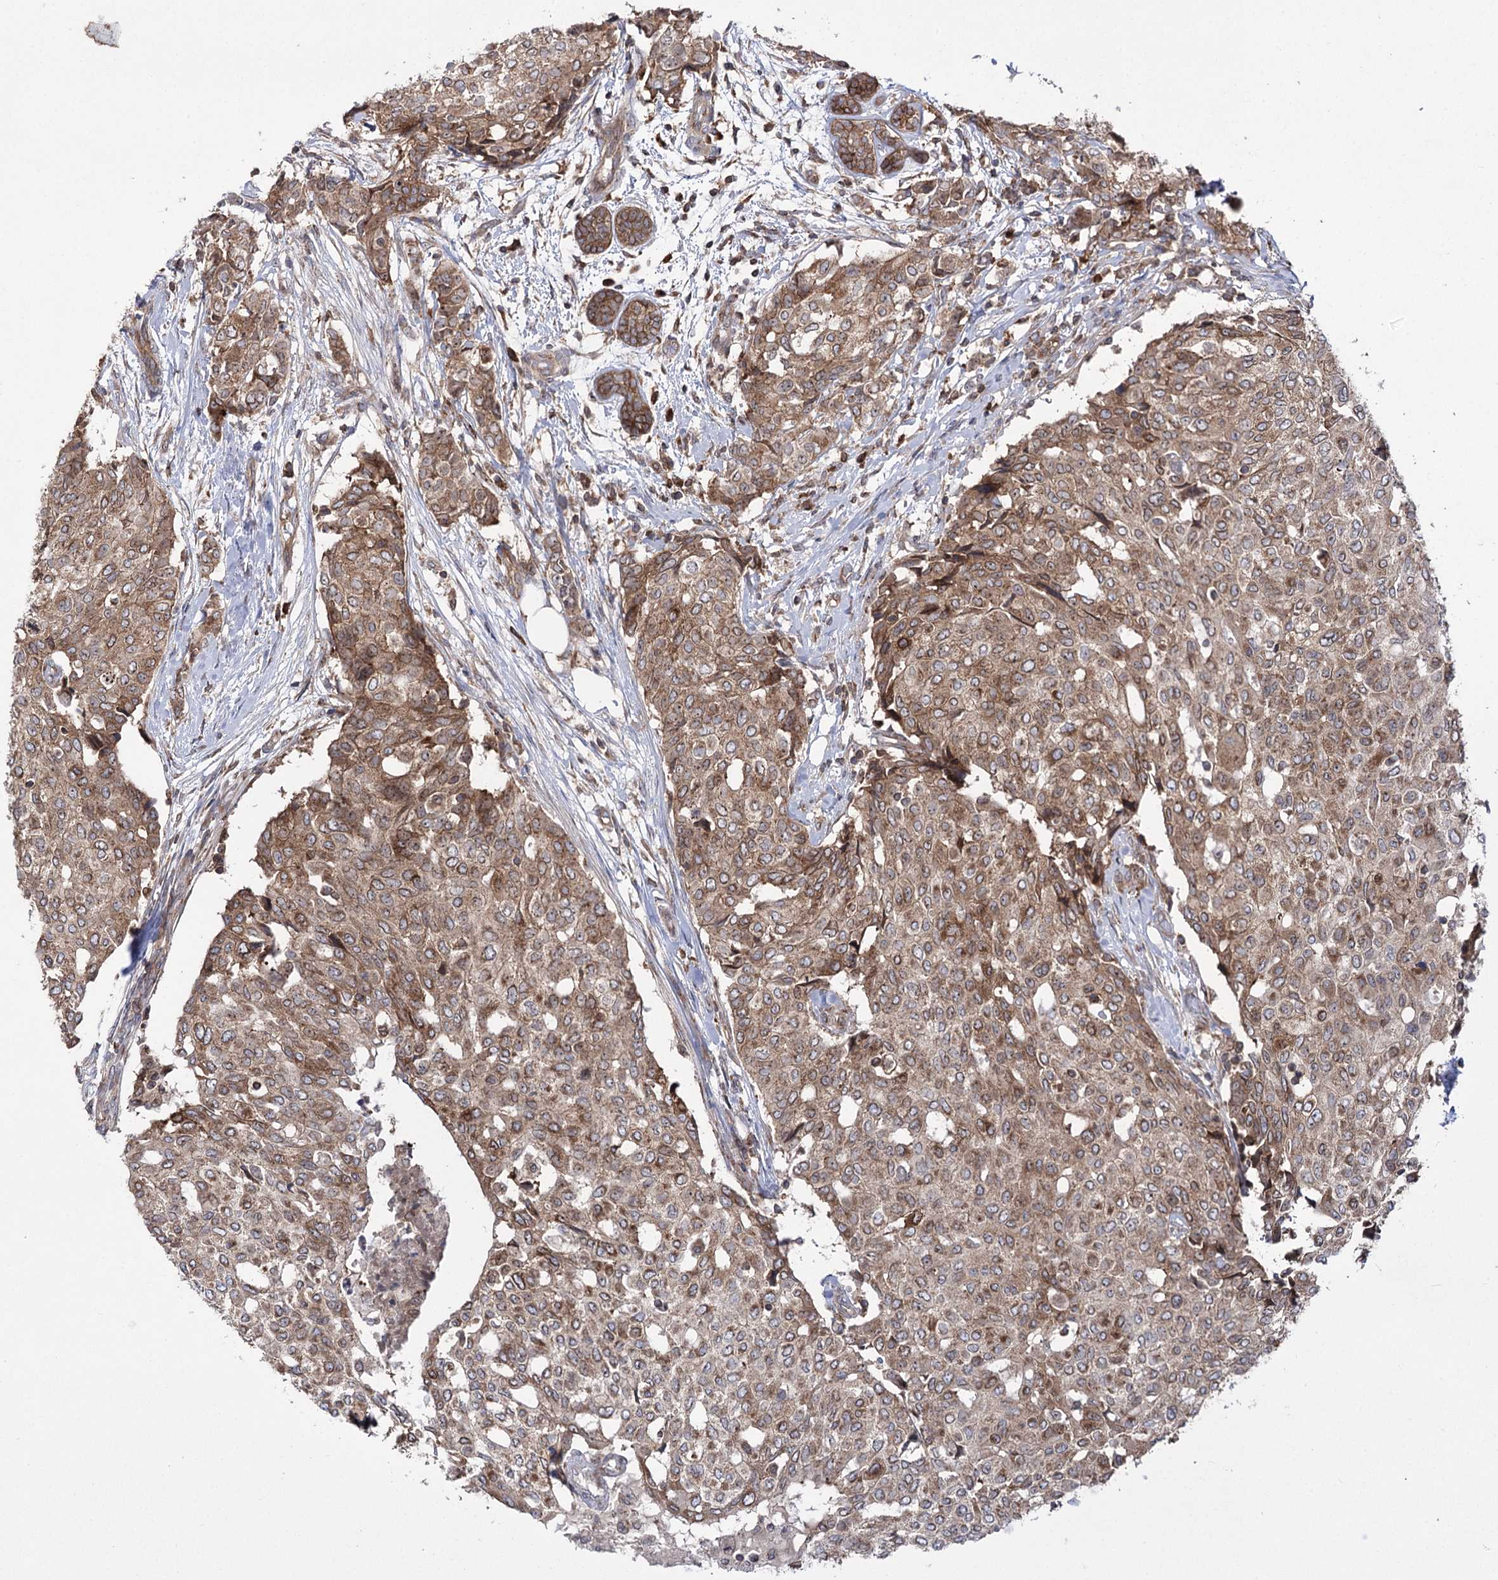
{"staining": {"intensity": "moderate", "quantity": ">75%", "location": "cytoplasmic/membranous"}, "tissue": "breast cancer", "cell_type": "Tumor cells", "image_type": "cancer", "snomed": [{"axis": "morphology", "description": "Lobular carcinoma"}, {"axis": "topography", "description": "Breast"}], "caption": "A histopathology image showing moderate cytoplasmic/membranous positivity in about >75% of tumor cells in breast lobular carcinoma, as visualized by brown immunohistochemical staining.", "gene": "ZNF622", "patient": {"sex": "female", "age": 51}}